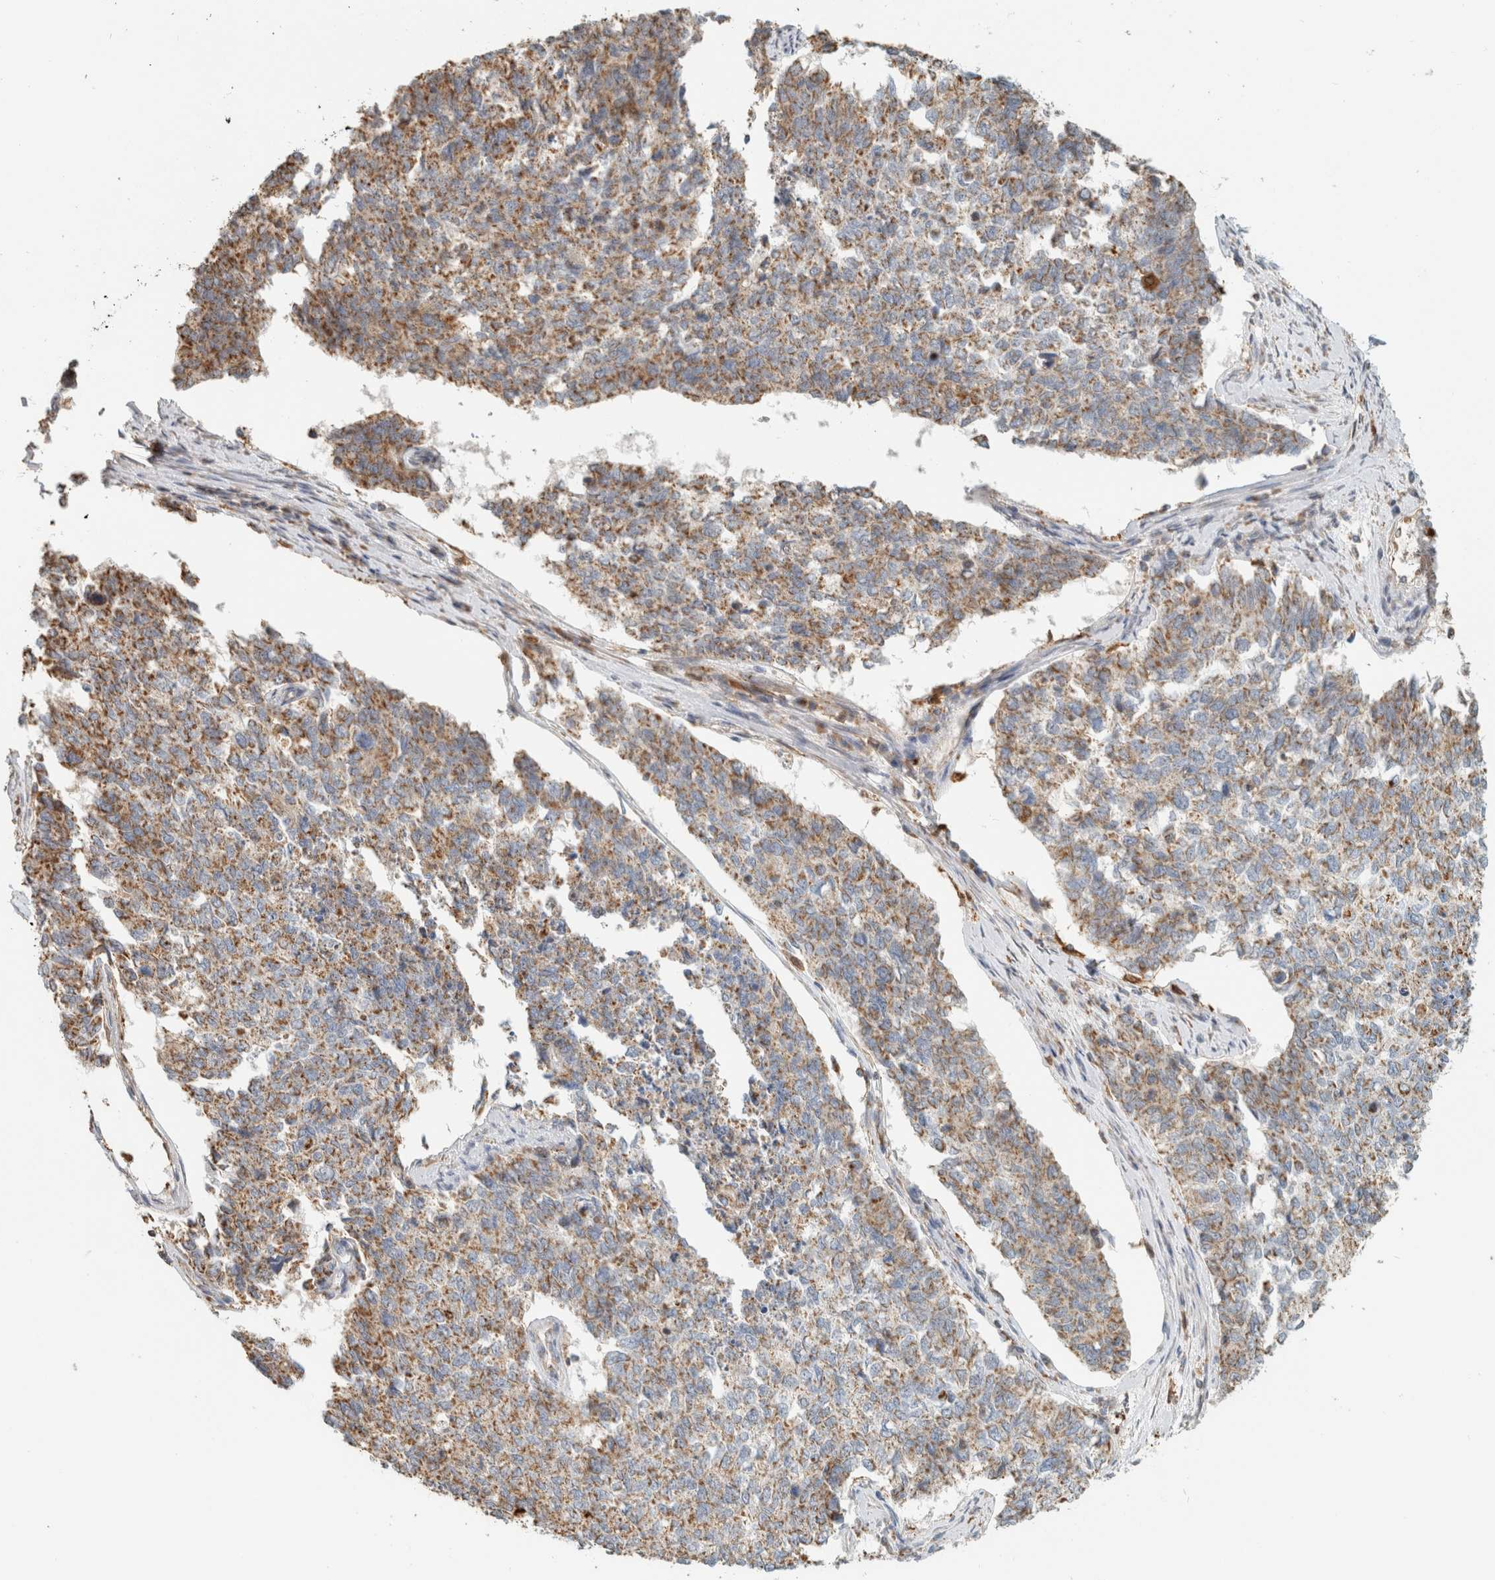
{"staining": {"intensity": "moderate", "quantity": ">75%", "location": "cytoplasmic/membranous"}, "tissue": "cervical cancer", "cell_type": "Tumor cells", "image_type": "cancer", "snomed": [{"axis": "morphology", "description": "Squamous cell carcinoma, NOS"}, {"axis": "topography", "description": "Cervix"}], "caption": "DAB (3,3'-diaminobenzidine) immunohistochemical staining of human squamous cell carcinoma (cervical) exhibits moderate cytoplasmic/membranous protein staining in approximately >75% of tumor cells.", "gene": "CAPG", "patient": {"sex": "female", "age": 63}}